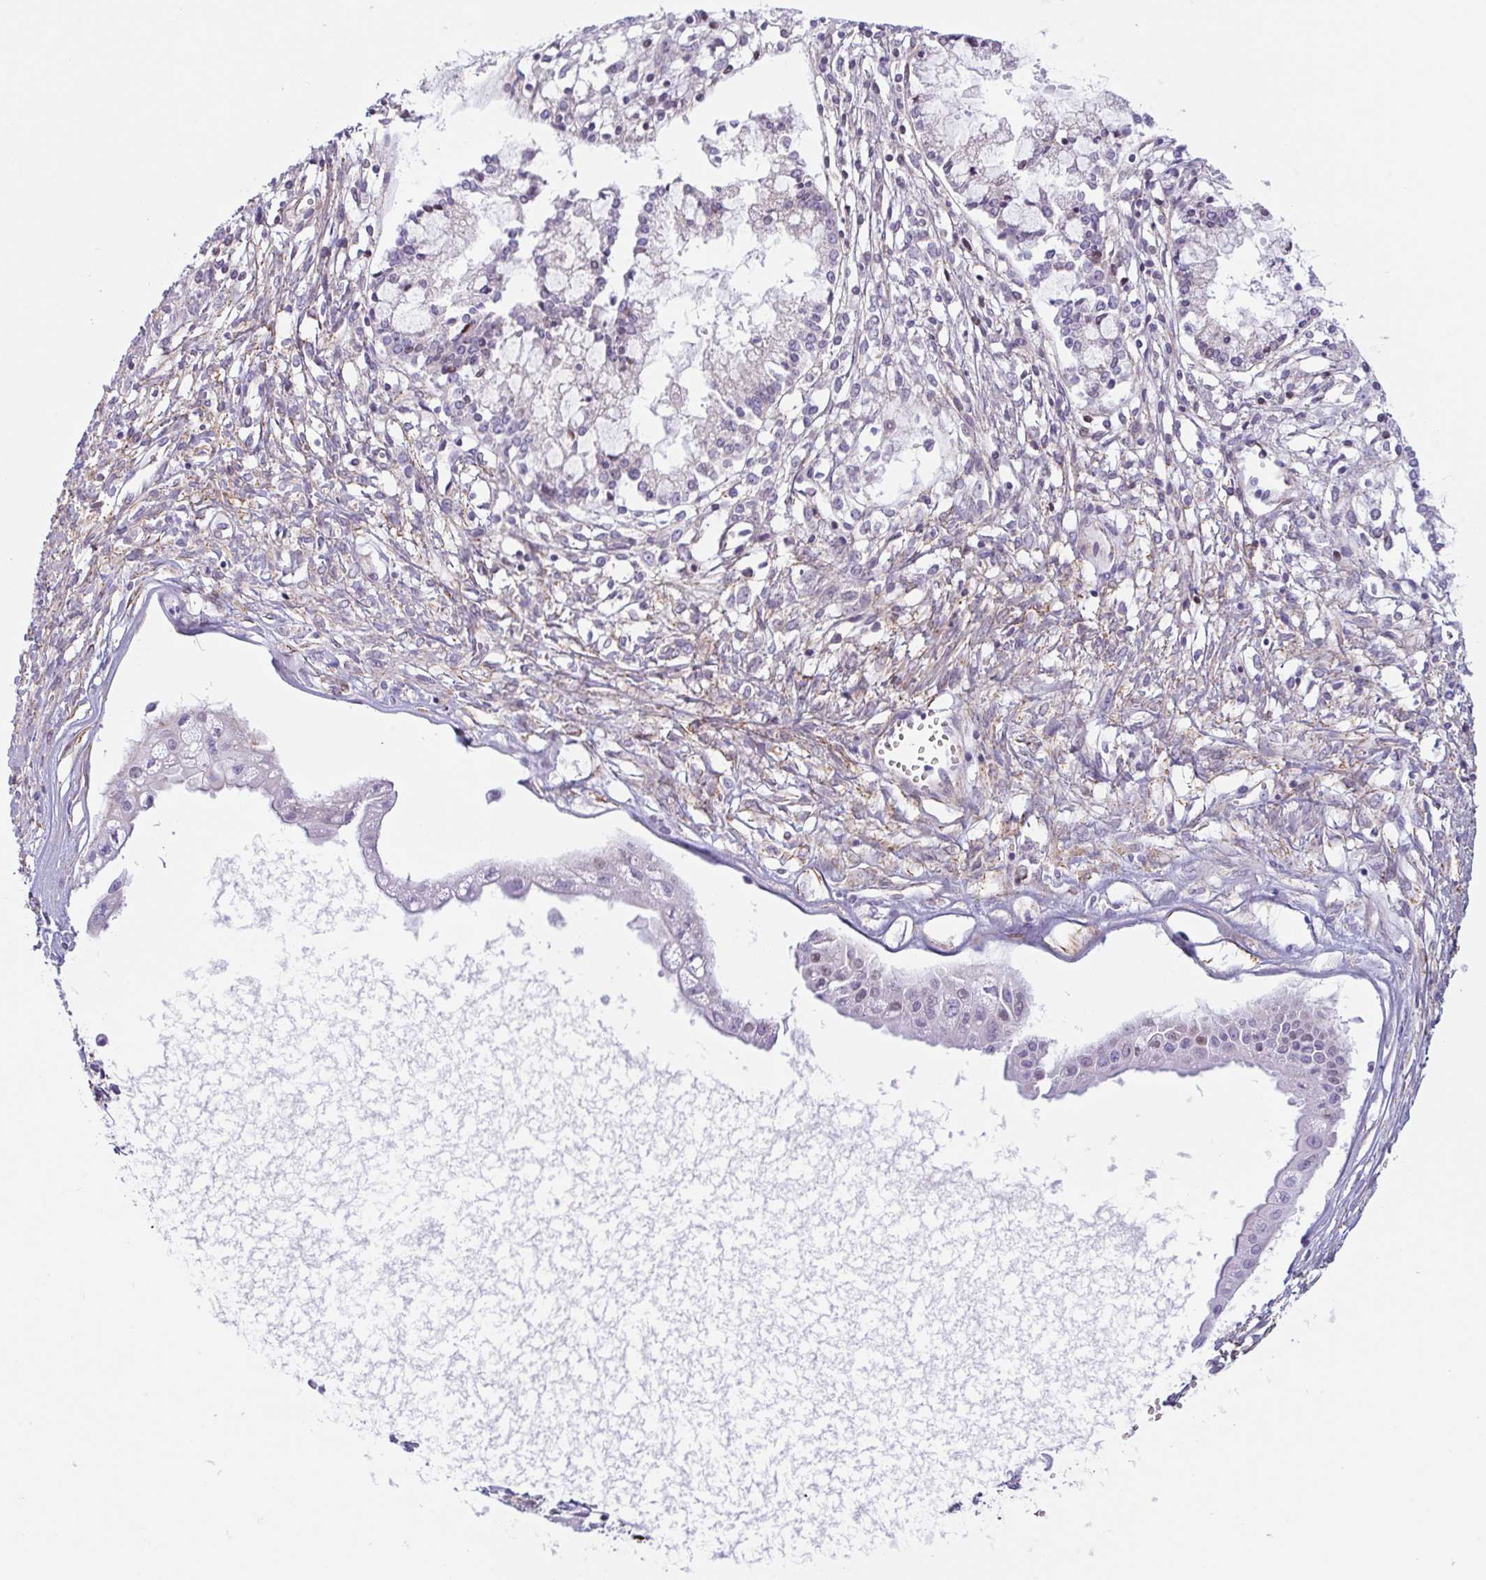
{"staining": {"intensity": "negative", "quantity": "none", "location": "none"}, "tissue": "ovarian cancer", "cell_type": "Tumor cells", "image_type": "cancer", "snomed": [{"axis": "morphology", "description": "Cystadenocarcinoma, mucinous, NOS"}, {"axis": "topography", "description": "Ovary"}], "caption": "Tumor cells show no significant expression in mucinous cystadenocarcinoma (ovarian).", "gene": "MYH10", "patient": {"sex": "female", "age": 34}}